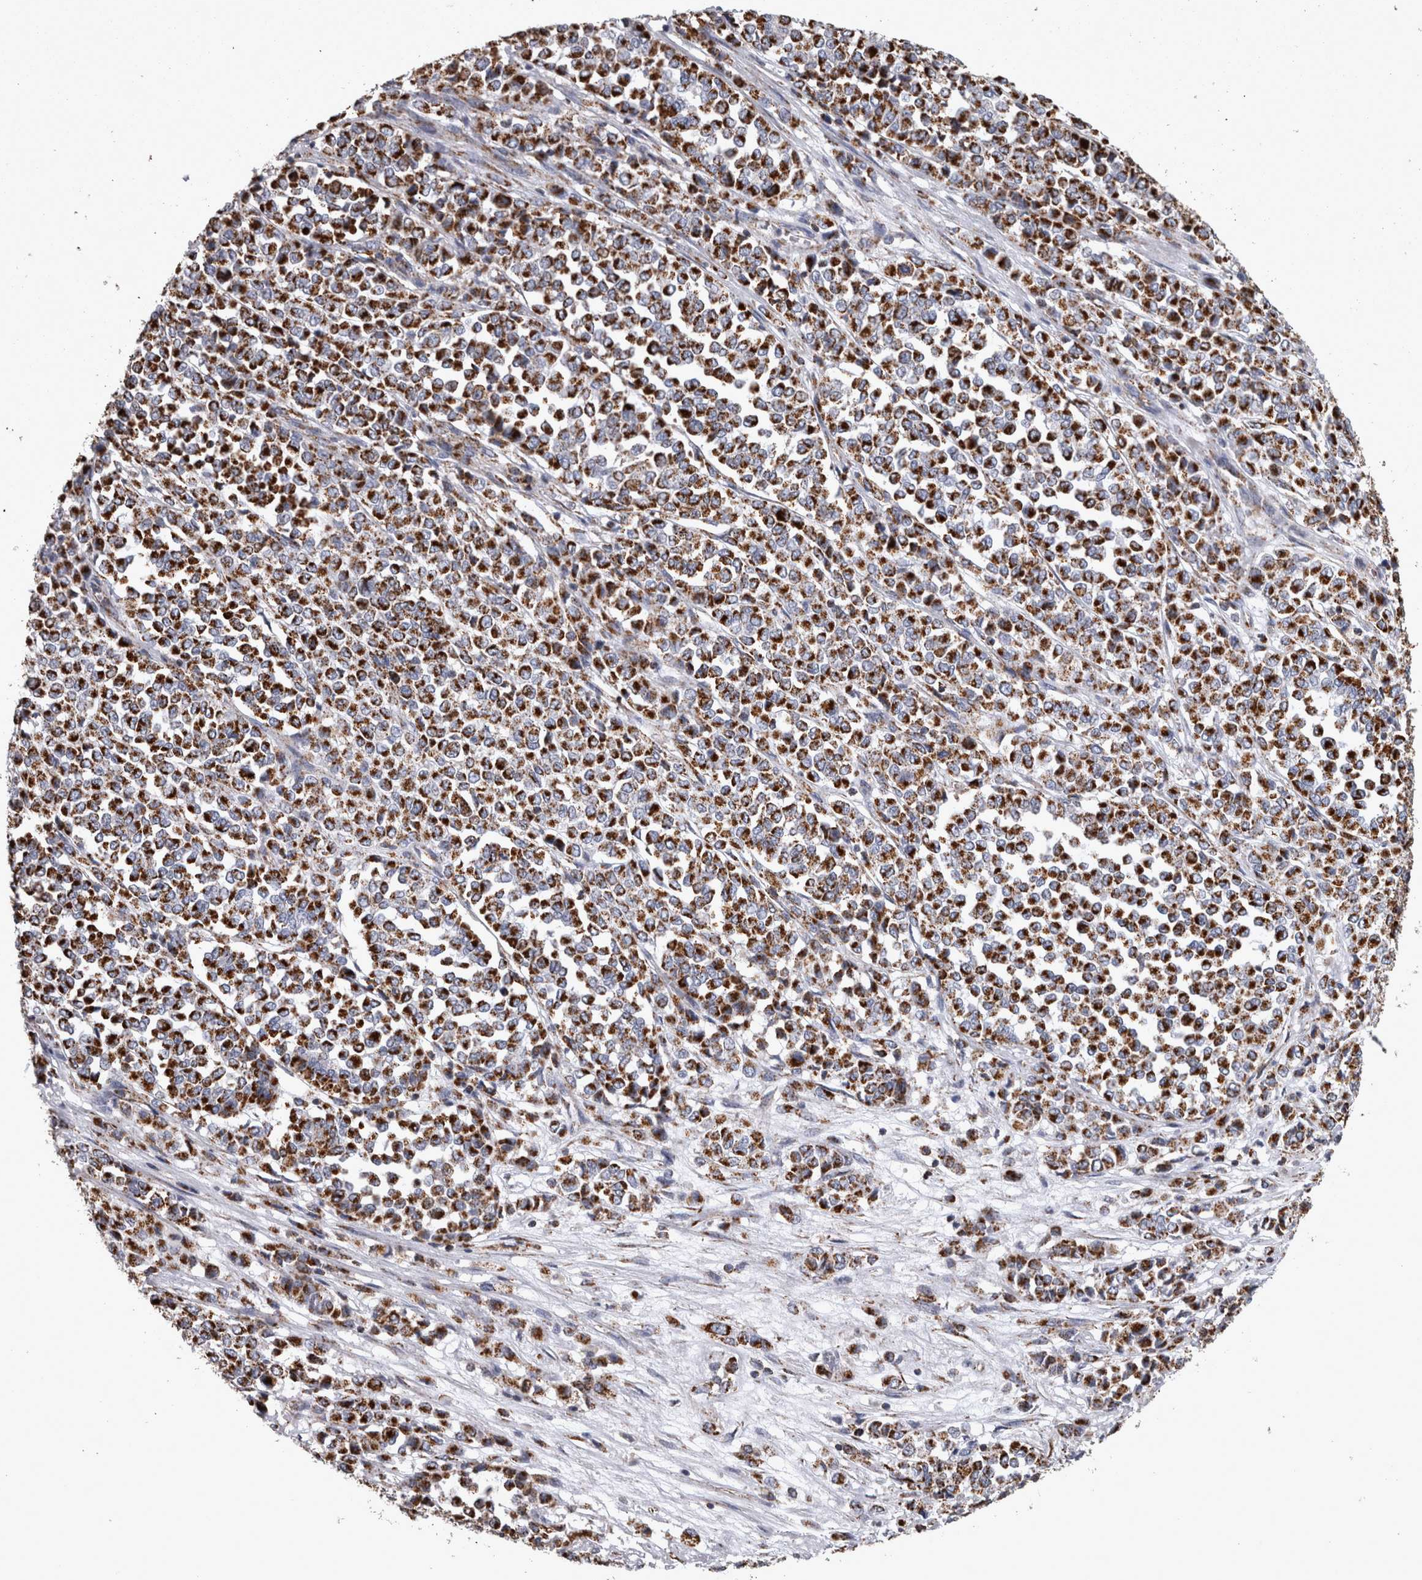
{"staining": {"intensity": "strong", "quantity": ">75%", "location": "cytoplasmic/membranous"}, "tissue": "melanoma", "cell_type": "Tumor cells", "image_type": "cancer", "snomed": [{"axis": "morphology", "description": "Malignant melanoma, Metastatic site"}, {"axis": "topography", "description": "Pancreas"}], "caption": "Protein expression analysis of malignant melanoma (metastatic site) demonstrates strong cytoplasmic/membranous expression in about >75% of tumor cells. The staining was performed using DAB to visualize the protein expression in brown, while the nuclei were stained in blue with hematoxylin (Magnification: 20x).", "gene": "MDH2", "patient": {"sex": "female", "age": 30}}